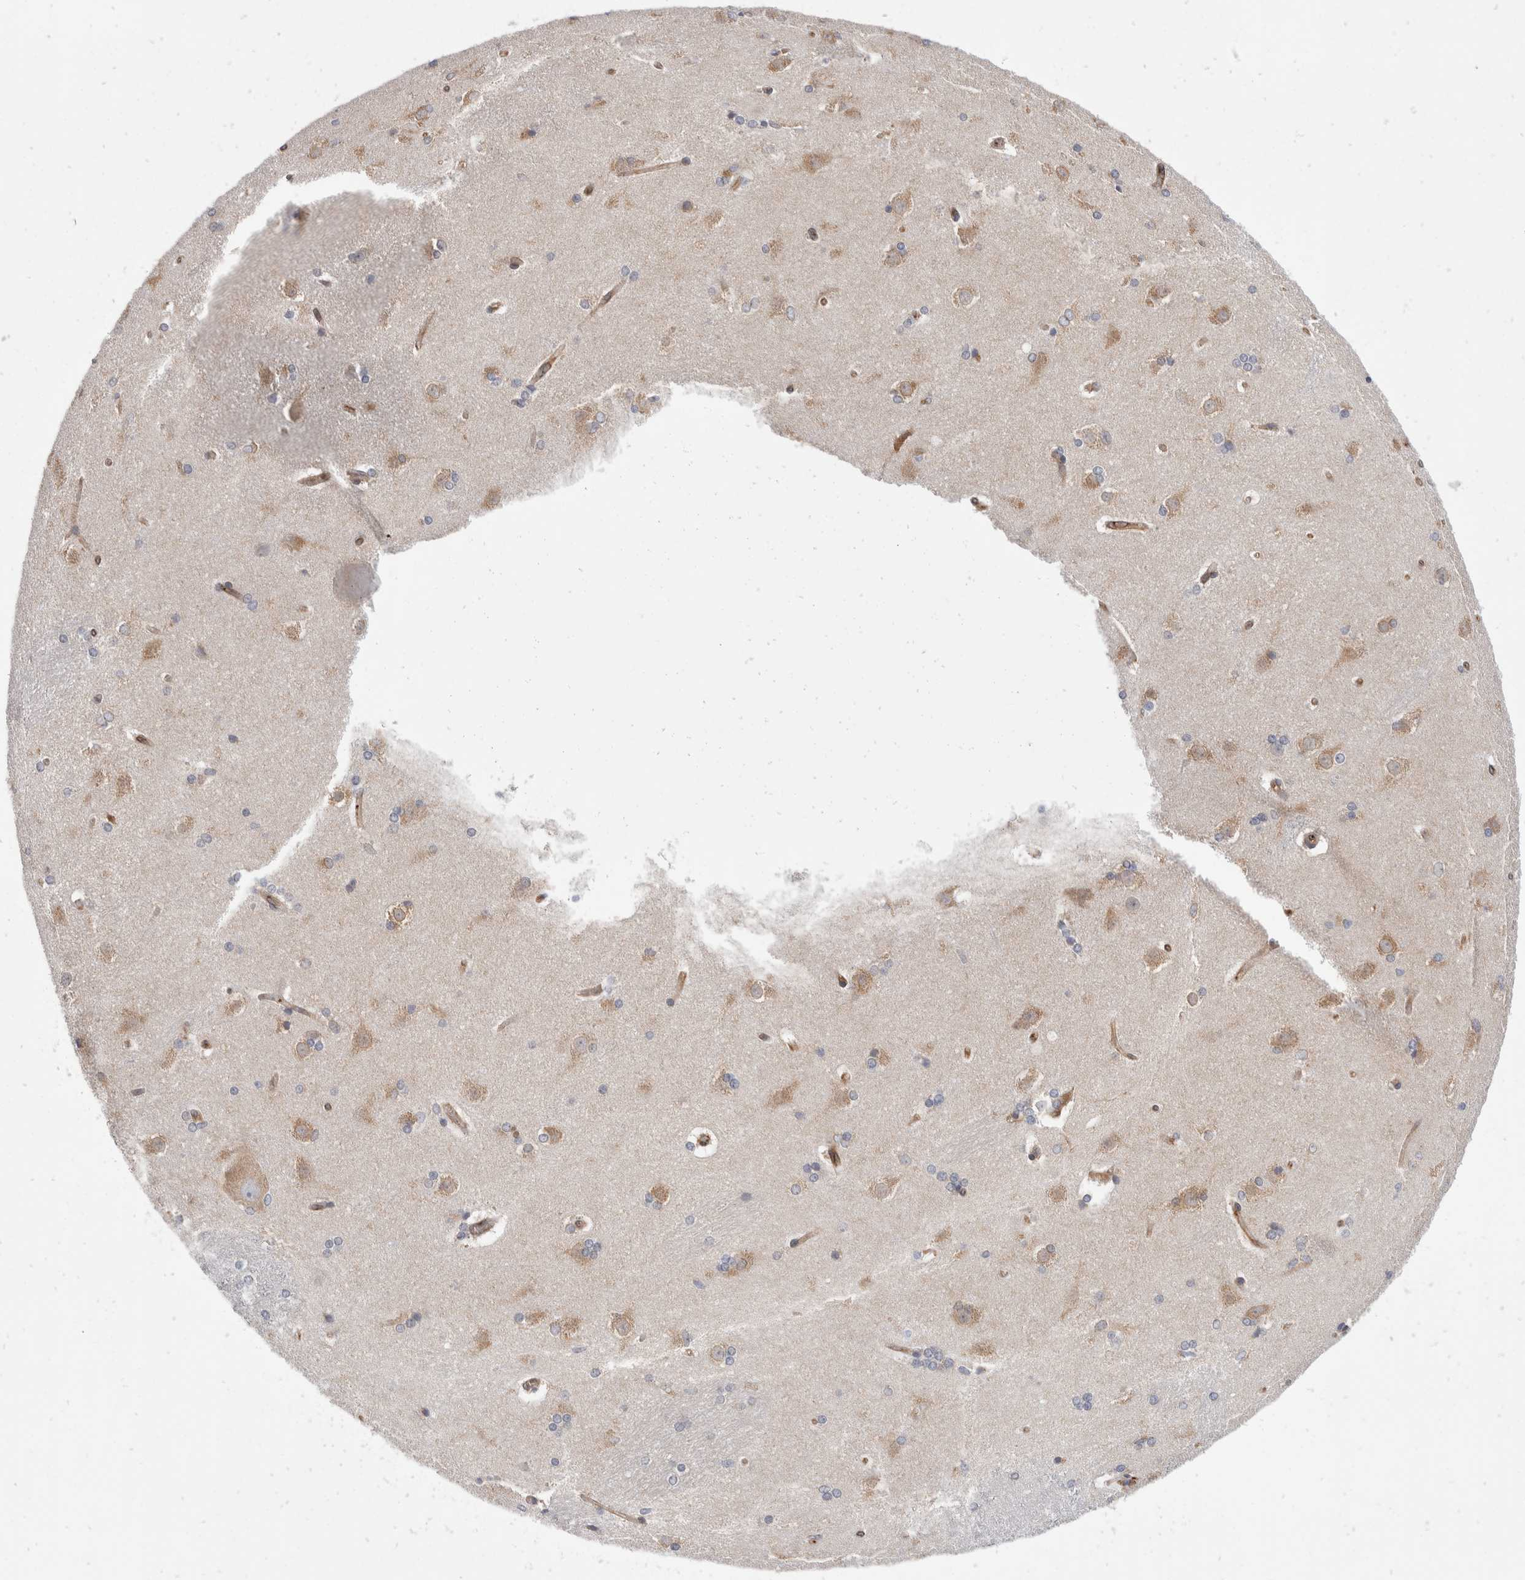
{"staining": {"intensity": "moderate", "quantity": "<25%", "location": "cytoplasmic/membranous"}, "tissue": "caudate", "cell_type": "Glial cells", "image_type": "normal", "snomed": [{"axis": "morphology", "description": "Normal tissue, NOS"}, {"axis": "topography", "description": "Lateral ventricle wall"}], "caption": "Caudate stained with immunohistochemistry (IHC) exhibits moderate cytoplasmic/membranous staining in approximately <25% of glial cells. (brown staining indicates protein expression, while blue staining denotes nuclei).", "gene": "TMEM245", "patient": {"sex": "female", "age": 19}}